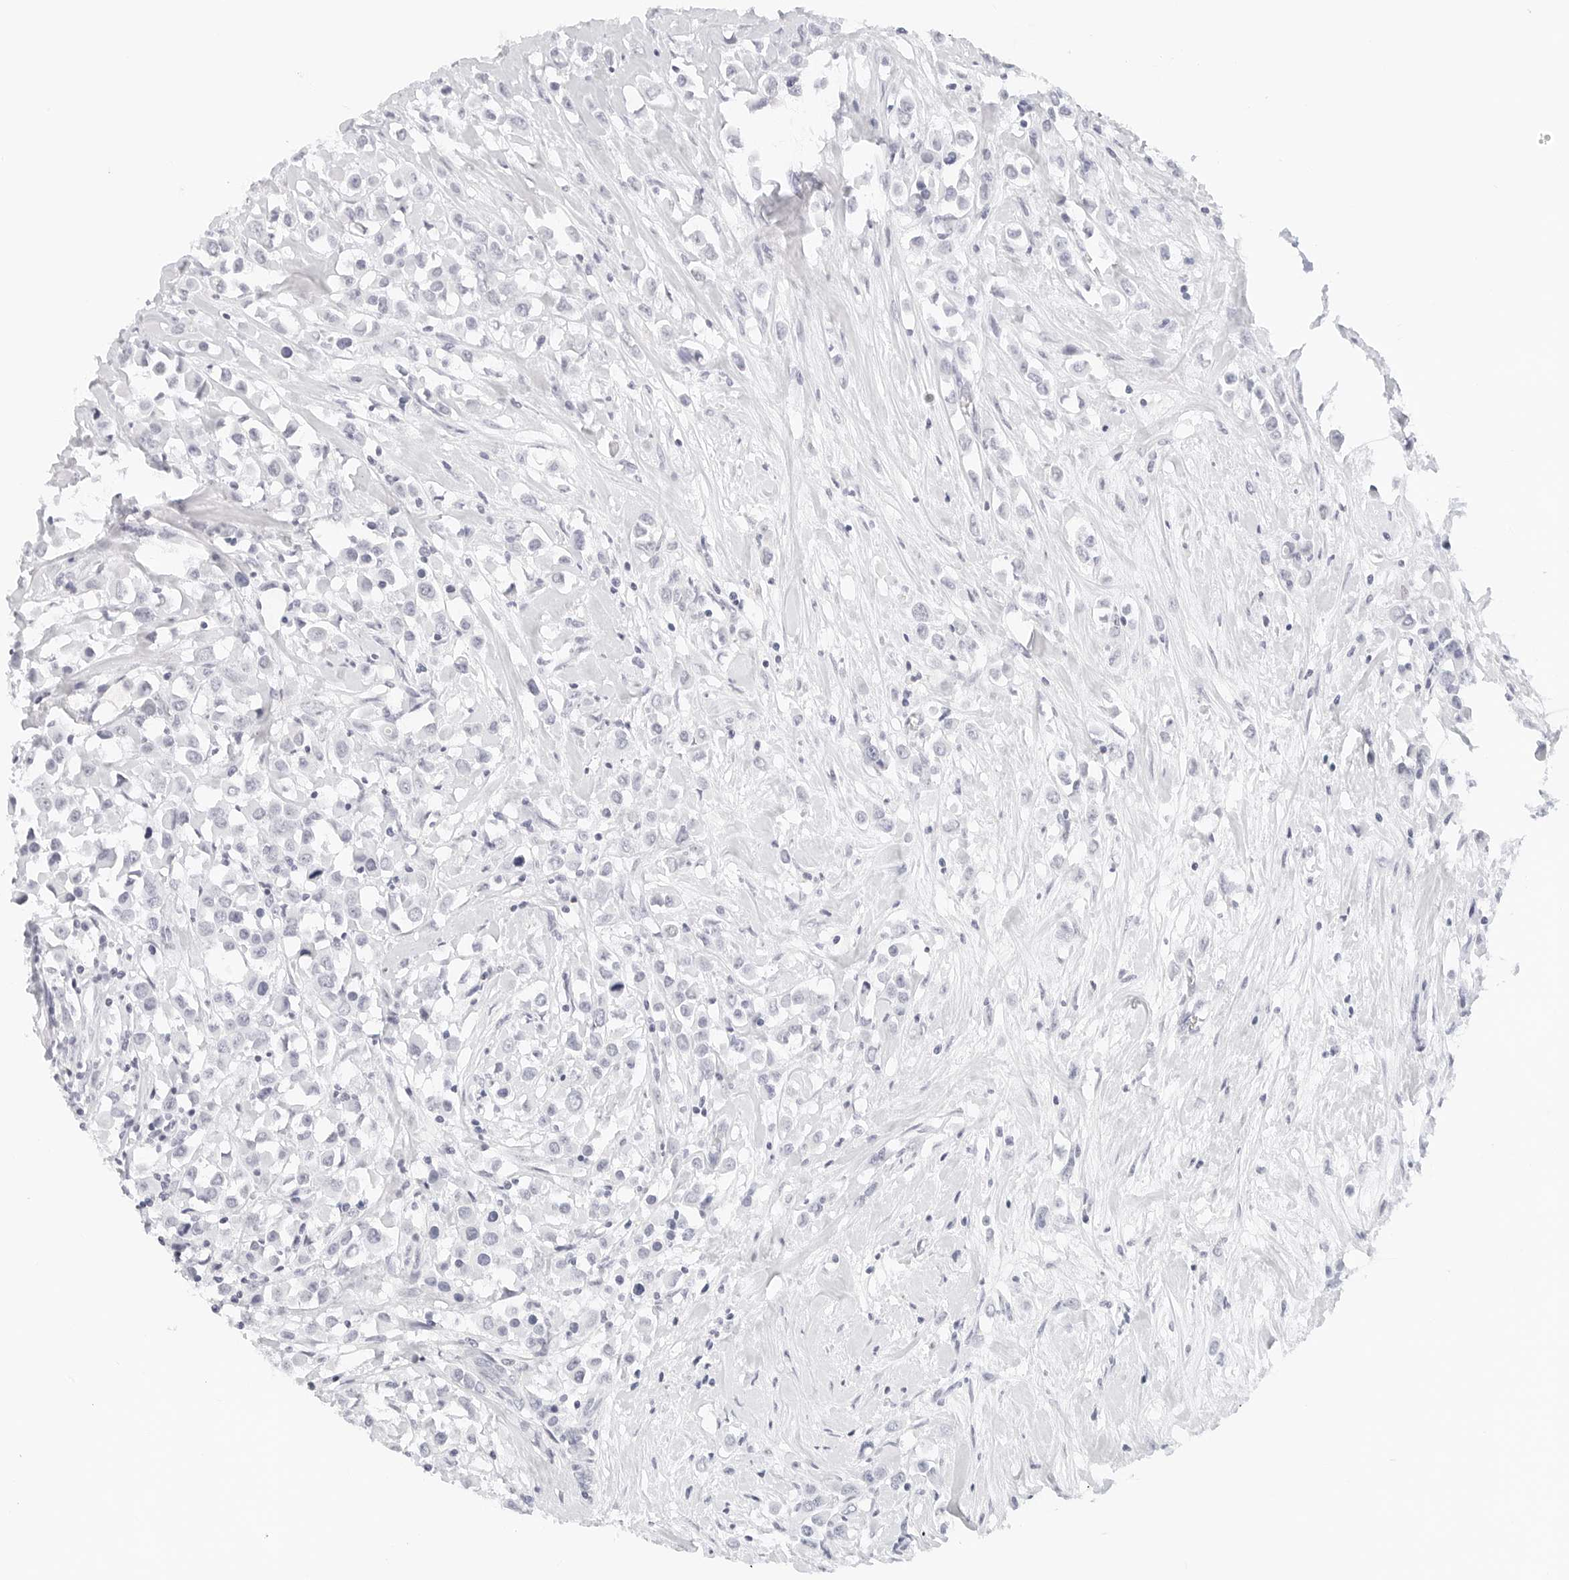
{"staining": {"intensity": "negative", "quantity": "none", "location": "none"}, "tissue": "breast cancer", "cell_type": "Tumor cells", "image_type": "cancer", "snomed": [{"axis": "morphology", "description": "Duct carcinoma"}, {"axis": "topography", "description": "Breast"}], "caption": "An immunohistochemistry (IHC) image of breast cancer is shown. There is no staining in tumor cells of breast cancer.", "gene": "CD22", "patient": {"sex": "female", "age": 61}}